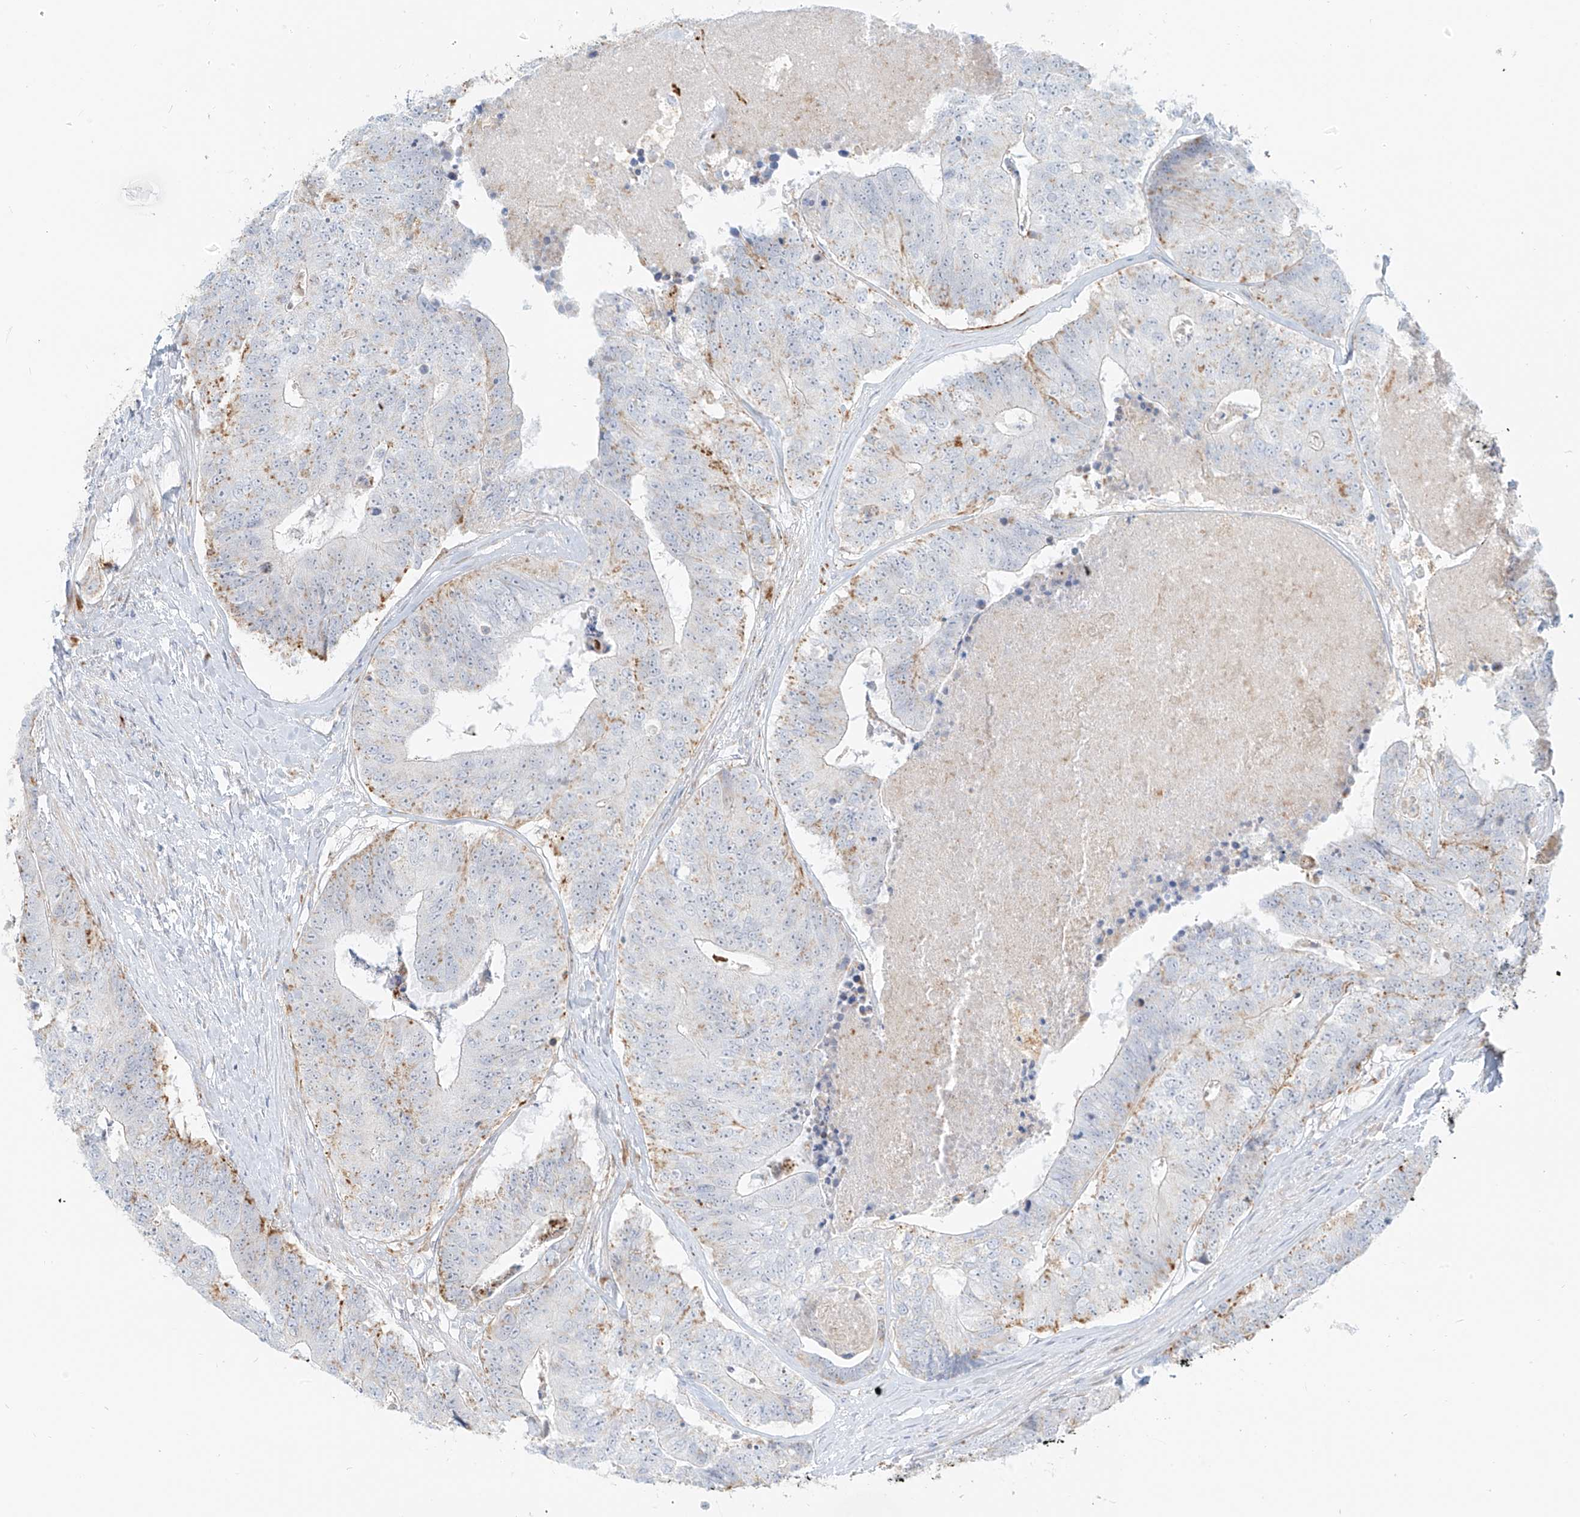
{"staining": {"intensity": "moderate", "quantity": "<25%", "location": "cytoplasmic/membranous"}, "tissue": "colorectal cancer", "cell_type": "Tumor cells", "image_type": "cancer", "snomed": [{"axis": "morphology", "description": "Adenocarcinoma, NOS"}, {"axis": "topography", "description": "Colon"}], "caption": "Immunohistochemical staining of colorectal cancer demonstrates low levels of moderate cytoplasmic/membranous staining in approximately <25% of tumor cells.", "gene": "SLC35F6", "patient": {"sex": "female", "age": 67}}